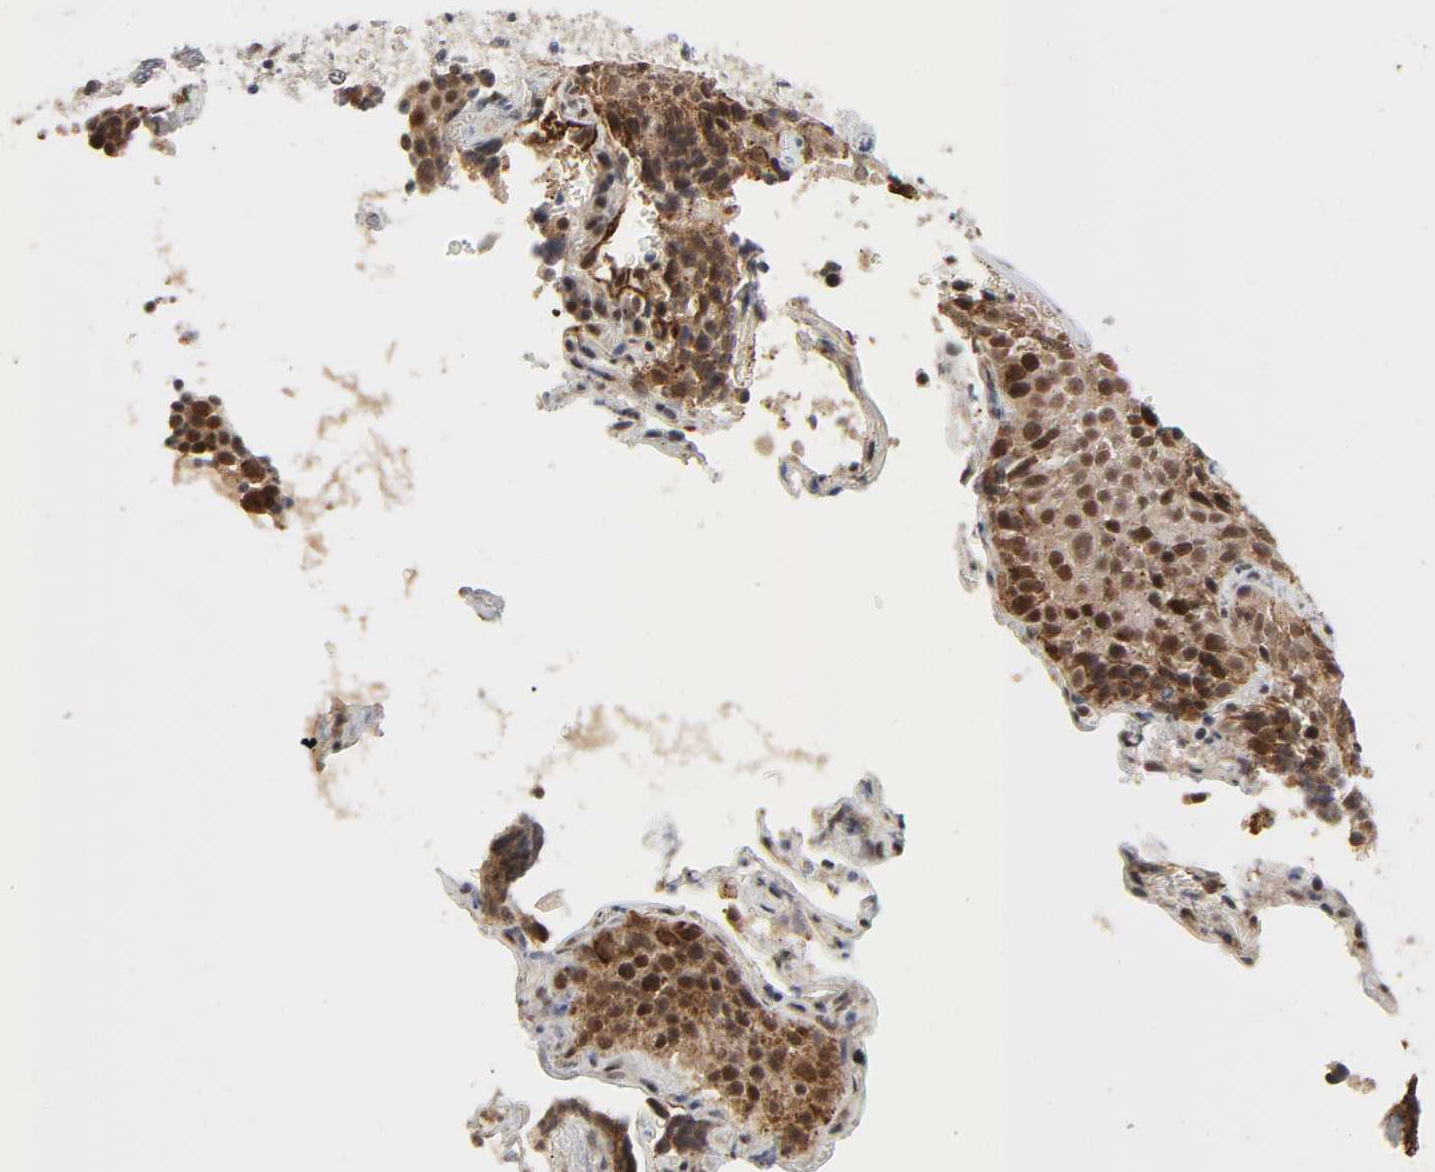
{"staining": {"intensity": "moderate", "quantity": ">75%", "location": "cytoplasmic/membranous,nuclear"}, "tissue": "lung cancer", "cell_type": "Tumor cells", "image_type": "cancer", "snomed": [{"axis": "morphology", "description": "Squamous cell carcinoma, NOS"}, {"axis": "topography", "description": "Lung"}], "caption": "Immunohistochemistry (IHC) staining of lung squamous cell carcinoma, which displays medium levels of moderate cytoplasmic/membranous and nuclear positivity in about >75% of tumor cells indicating moderate cytoplasmic/membranous and nuclear protein staining. The staining was performed using DAB (brown) for protein detection and nuclei were counterstained in hematoxylin (blue).", "gene": "ZKSCAN8", "patient": {"sex": "male", "age": 54}}